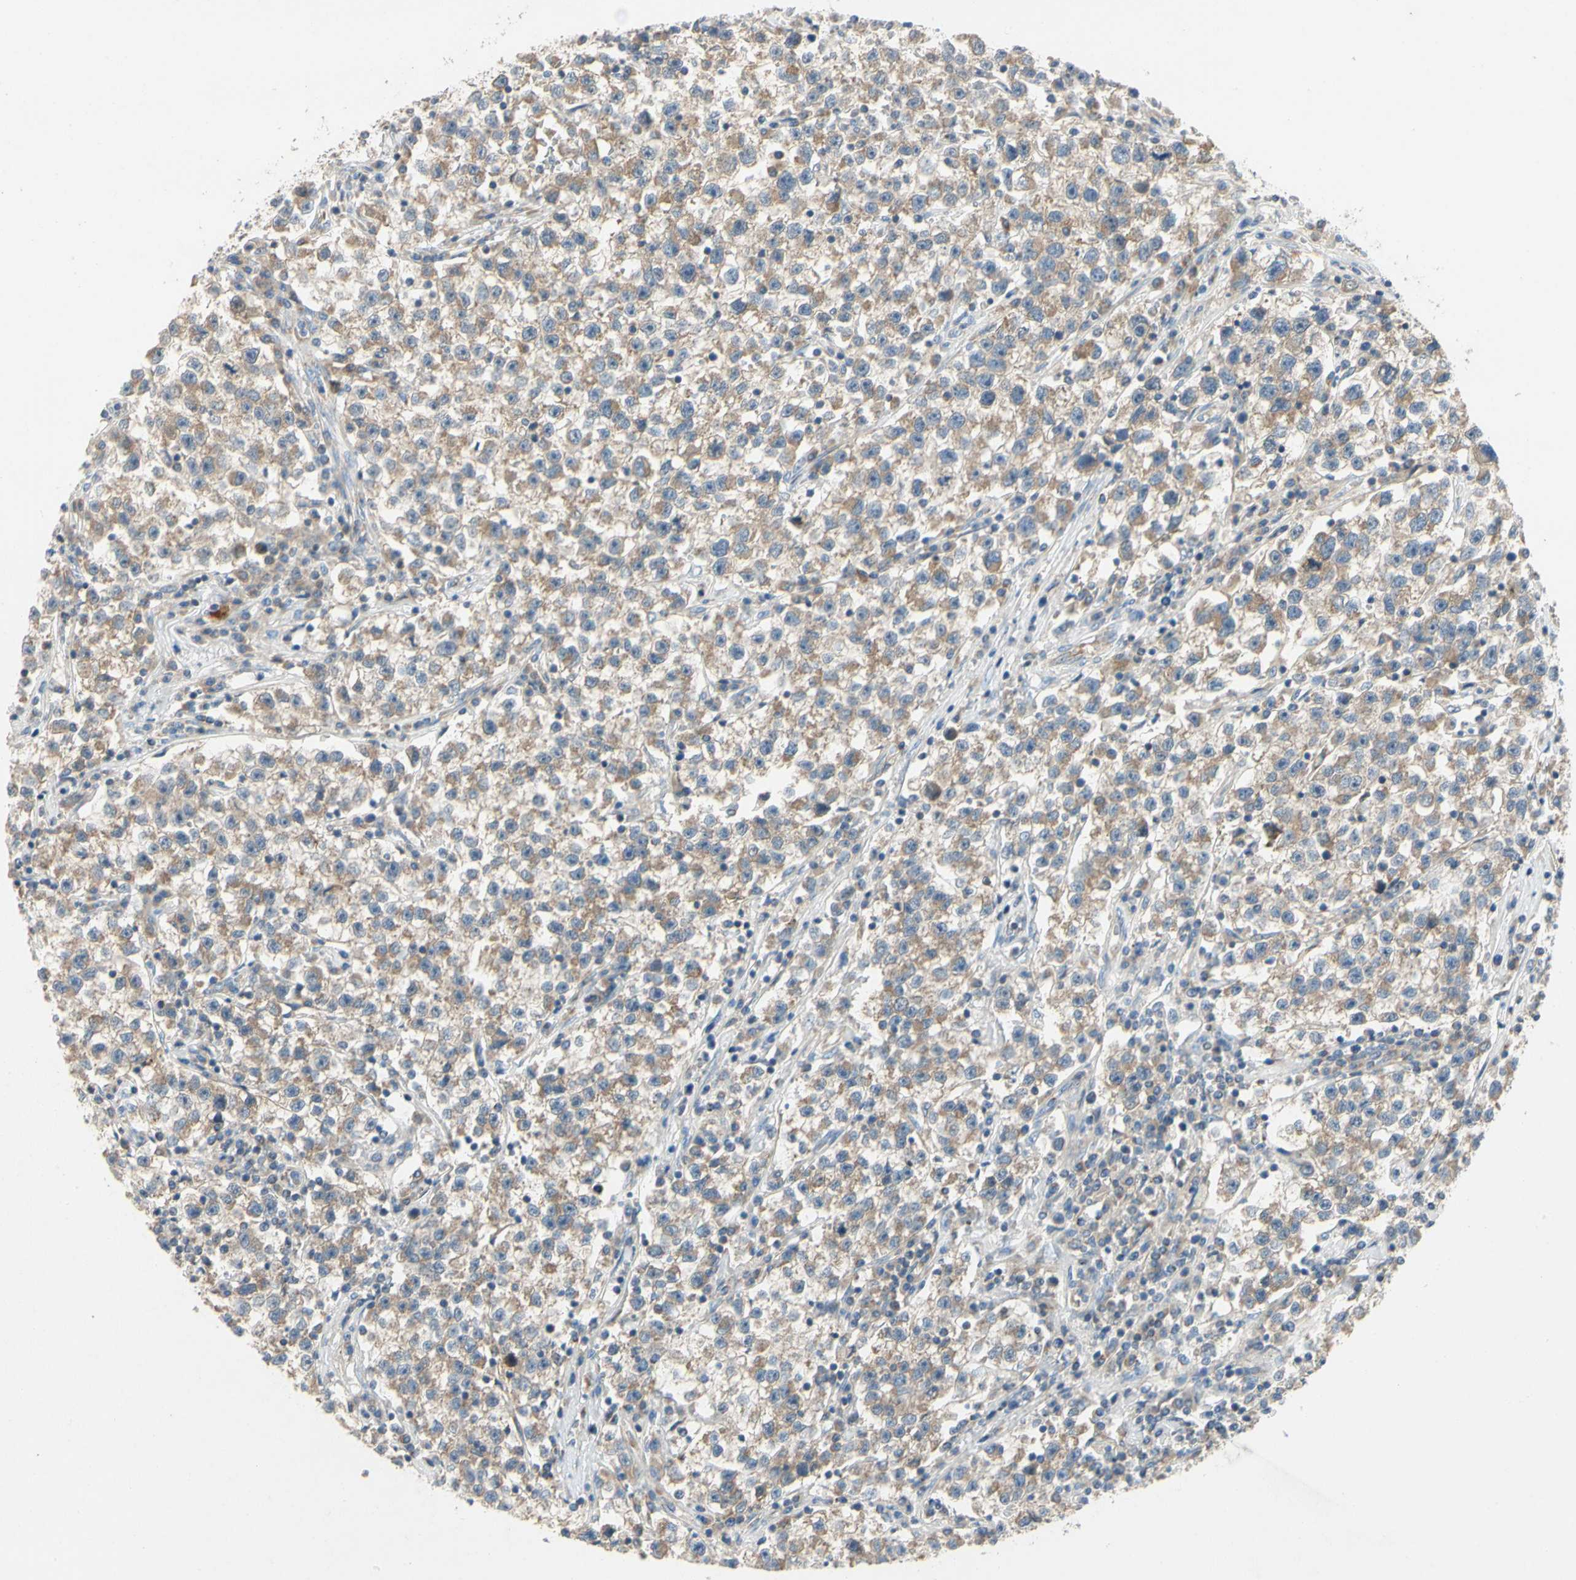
{"staining": {"intensity": "moderate", "quantity": ">75%", "location": "cytoplasmic/membranous"}, "tissue": "testis cancer", "cell_type": "Tumor cells", "image_type": "cancer", "snomed": [{"axis": "morphology", "description": "Seminoma, NOS"}, {"axis": "topography", "description": "Testis"}], "caption": "A brown stain labels moderate cytoplasmic/membranous positivity of a protein in human testis cancer (seminoma) tumor cells. The staining was performed using DAB (3,3'-diaminobenzidine), with brown indicating positive protein expression. Nuclei are stained blue with hematoxylin.", "gene": "KLHDC8B", "patient": {"sex": "male", "age": 22}}